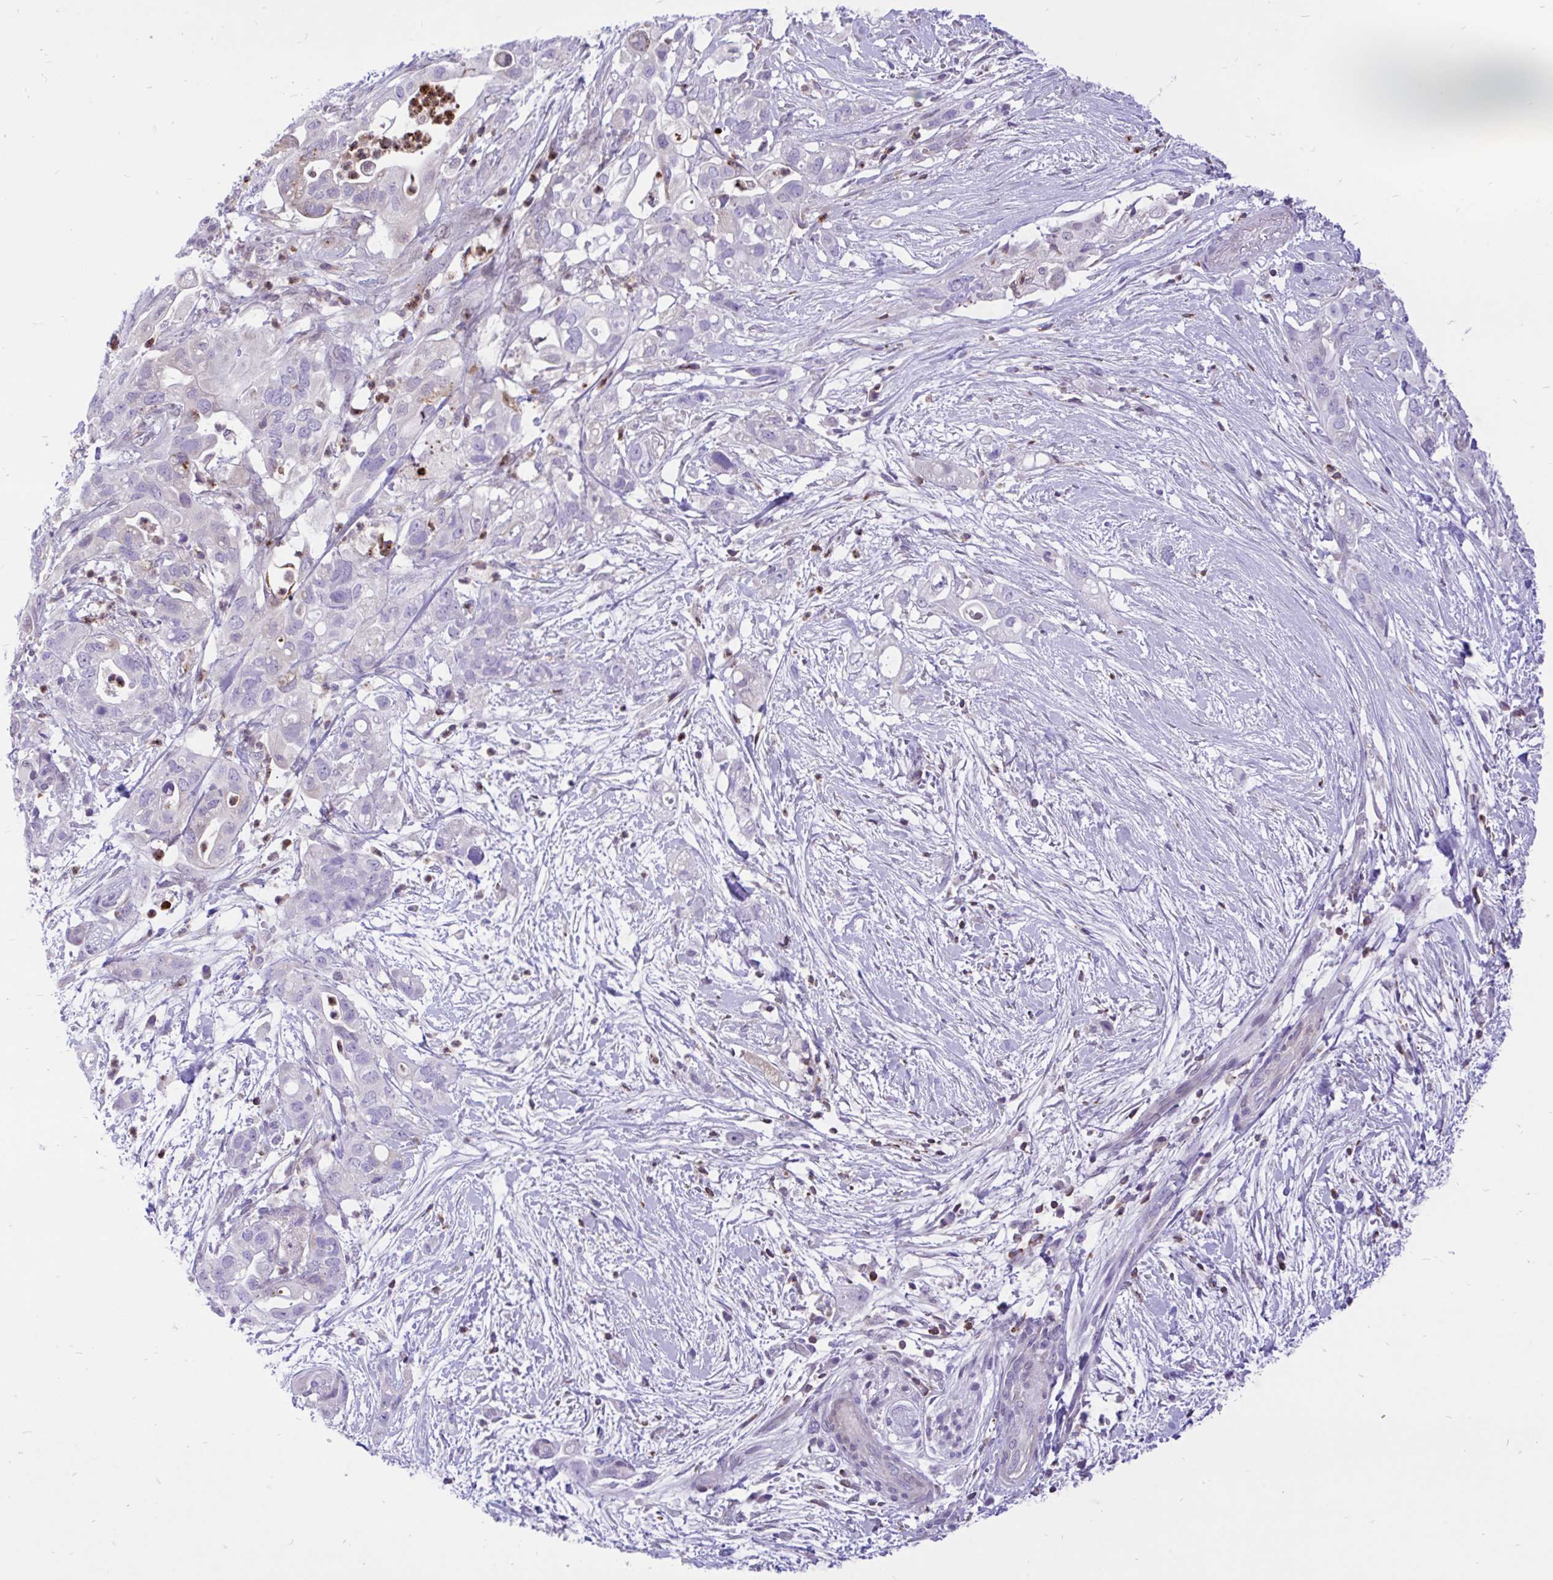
{"staining": {"intensity": "negative", "quantity": "none", "location": "none"}, "tissue": "pancreatic cancer", "cell_type": "Tumor cells", "image_type": "cancer", "snomed": [{"axis": "morphology", "description": "Adenocarcinoma, NOS"}, {"axis": "topography", "description": "Pancreas"}], "caption": "Immunohistochemical staining of pancreatic cancer (adenocarcinoma) exhibits no significant staining in tumor cells.", "gene": "CXCL8", "patient": {"sex": "female", "age": 72}}